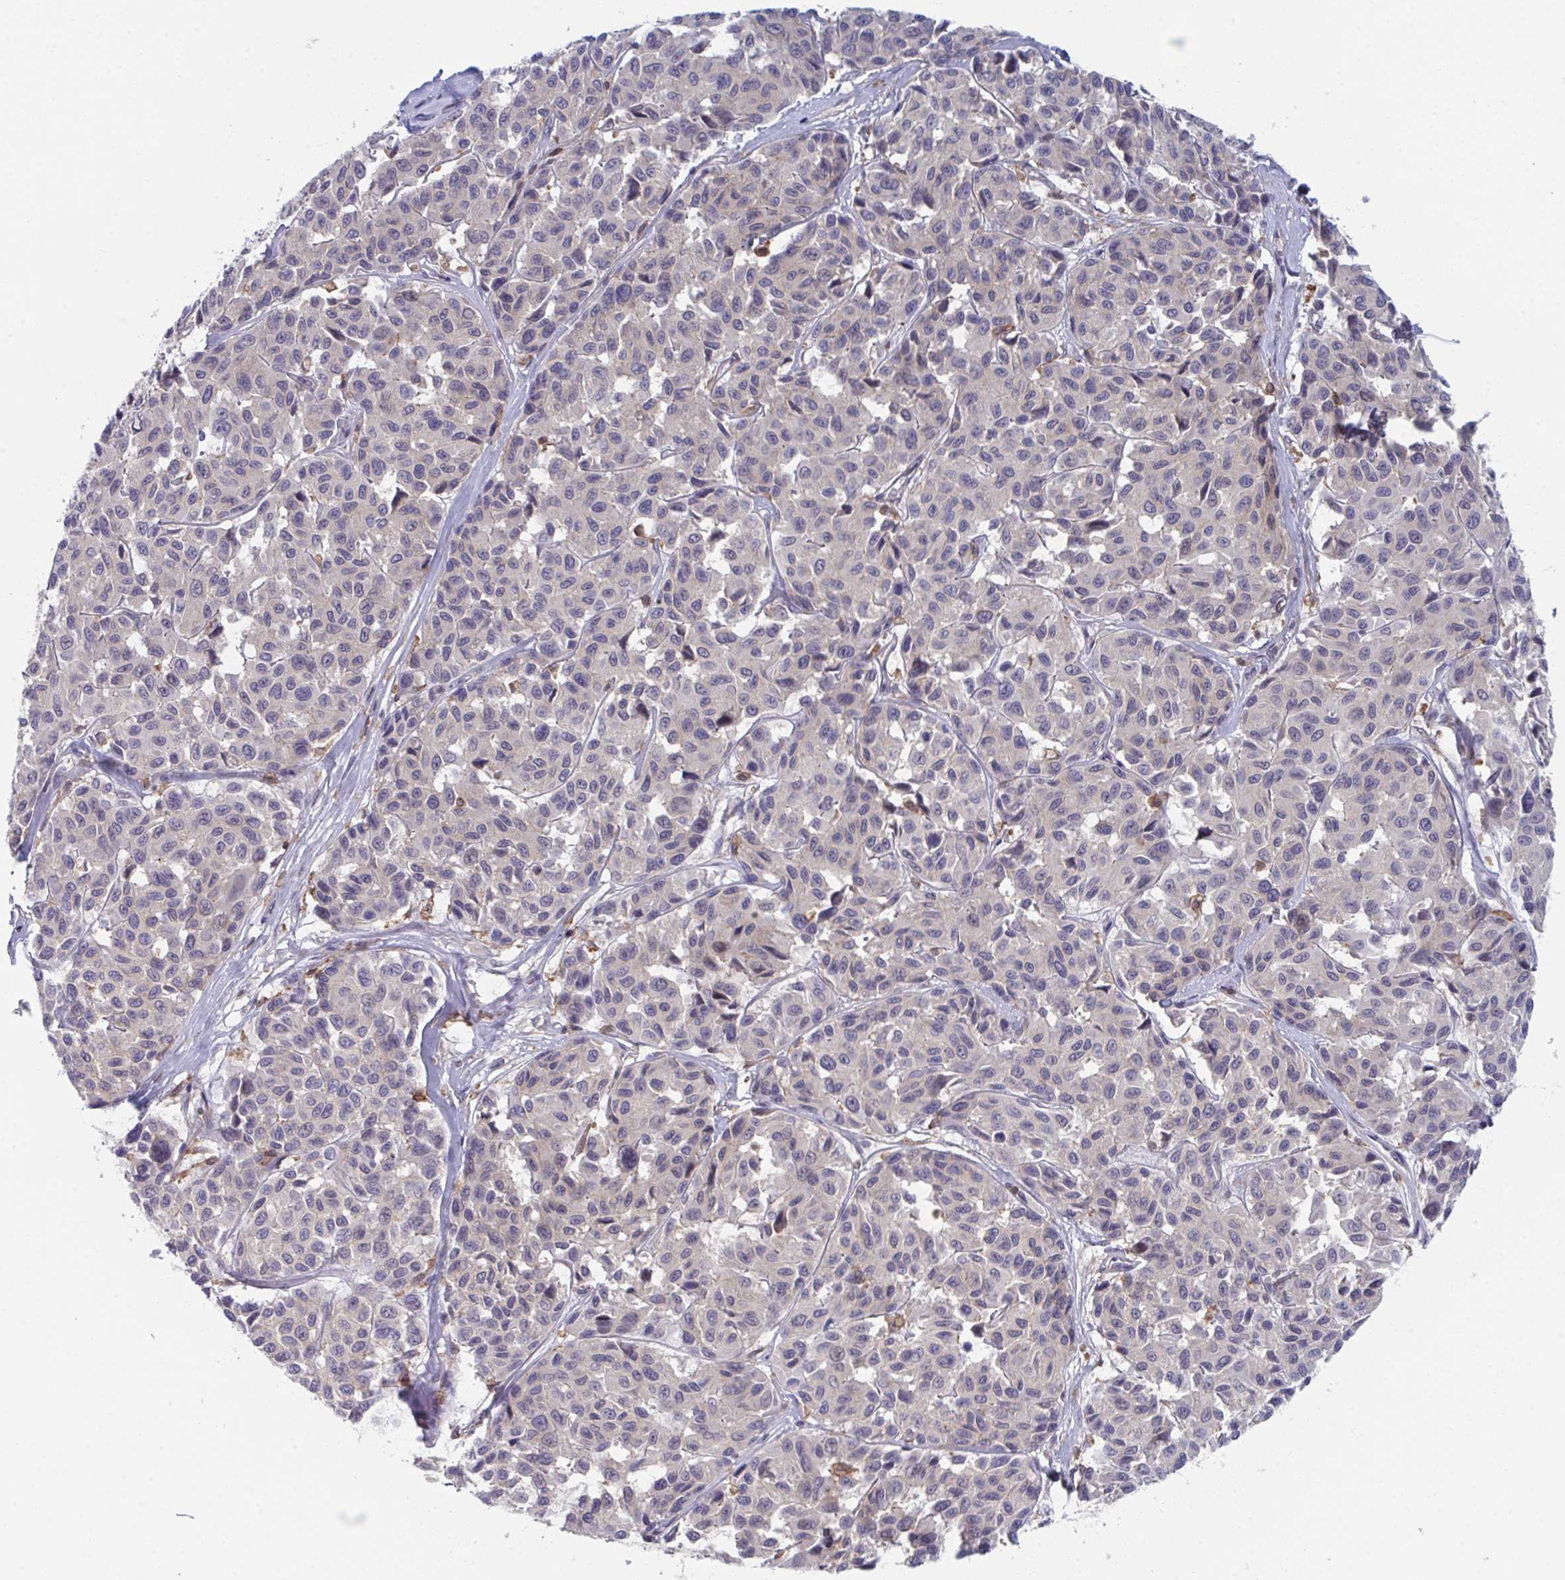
{"staining": {"intensity": "negative", "quantity": "none", "location": "none"}, "tissue": "melanoma", "cell_type": "Tumor cells", "image_type": "cancer", "snomed": [{"axis": "morphology", "description": "Malignant melanoma, NOS"}, {"axis": "topography", "description": "Skin"}], "caption": "A histopathology image of human melanoma is negative for staining in tumor cells.", "gene": "DISP2", "patient": {"sex": "female", "age": 66}}